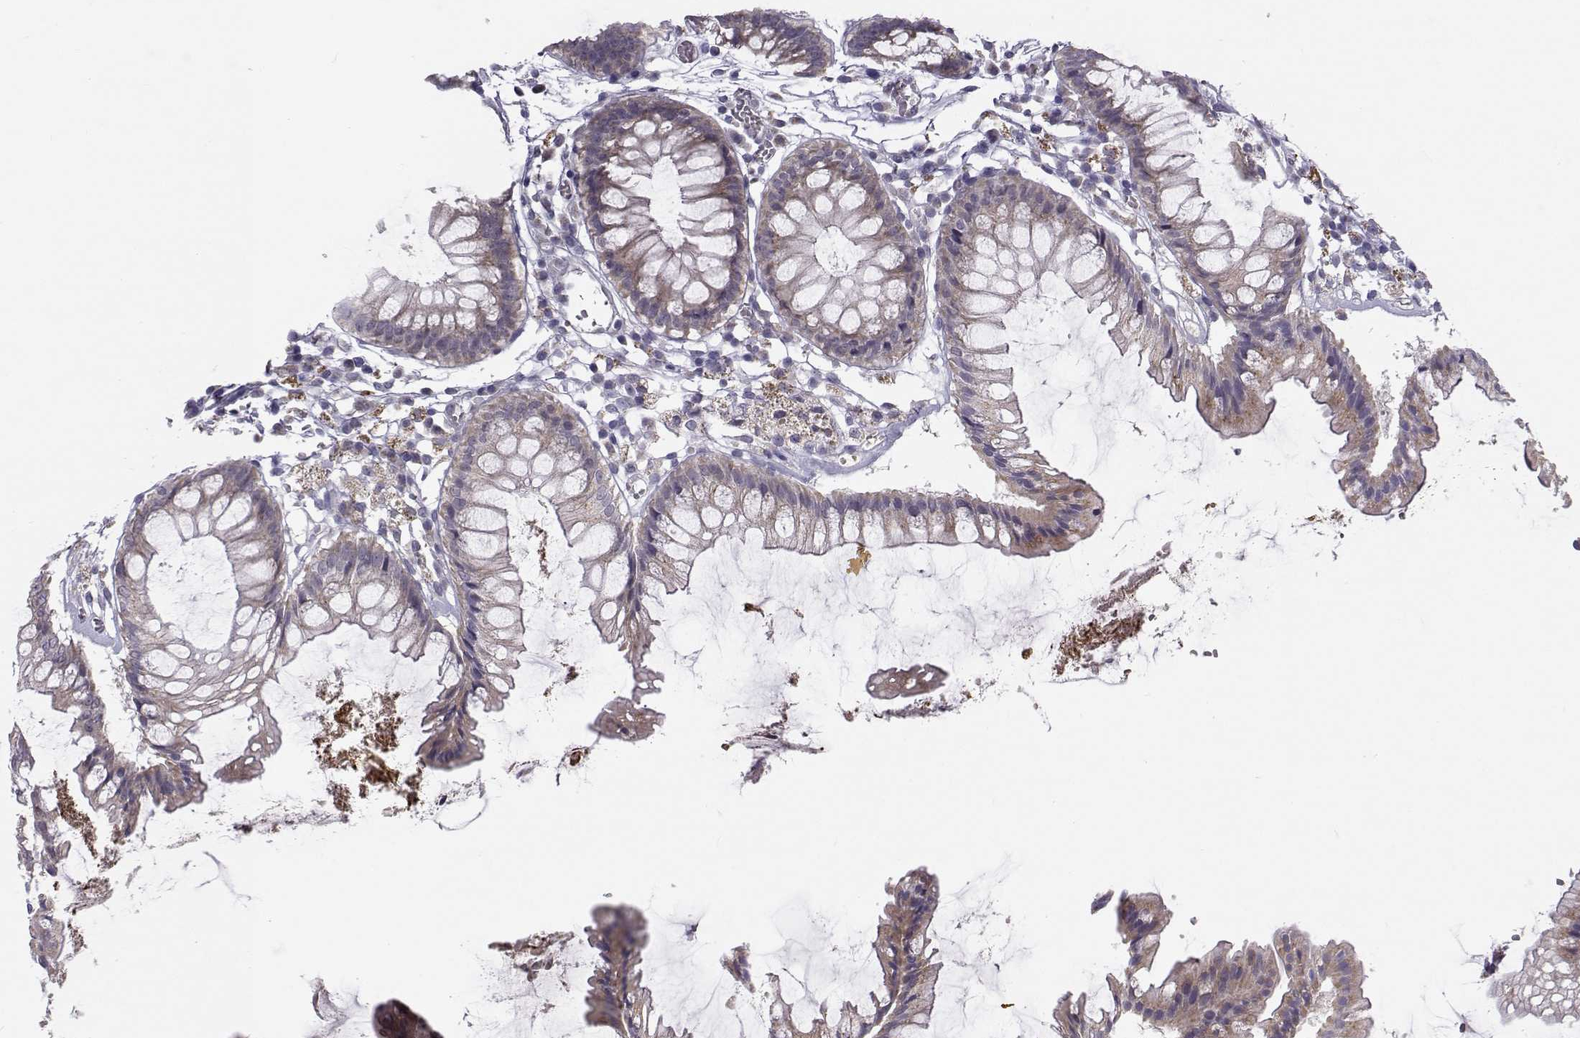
{"staining": {"intensity": "negative", "quantity": "none", "location": "none"}, "tissue": "colon", "cell_type": "Endothelial cells", "image_type": "normal", "snomed": [{"axis": "morphology", "description": "Normal tissue, NOS"}, {"axis": "morphology", "description": "Adenocarcinoma, NOS"}, {"axis": "topography", "description": "Colon"}], "caption": "Immunohistochemistry photomicrograph of unremarkable colon stained for a protein (brown), which shows no positivity in endothelial cells.", "gene": "ANGPT1", "patient": {"sex": "male", "age": 65}}